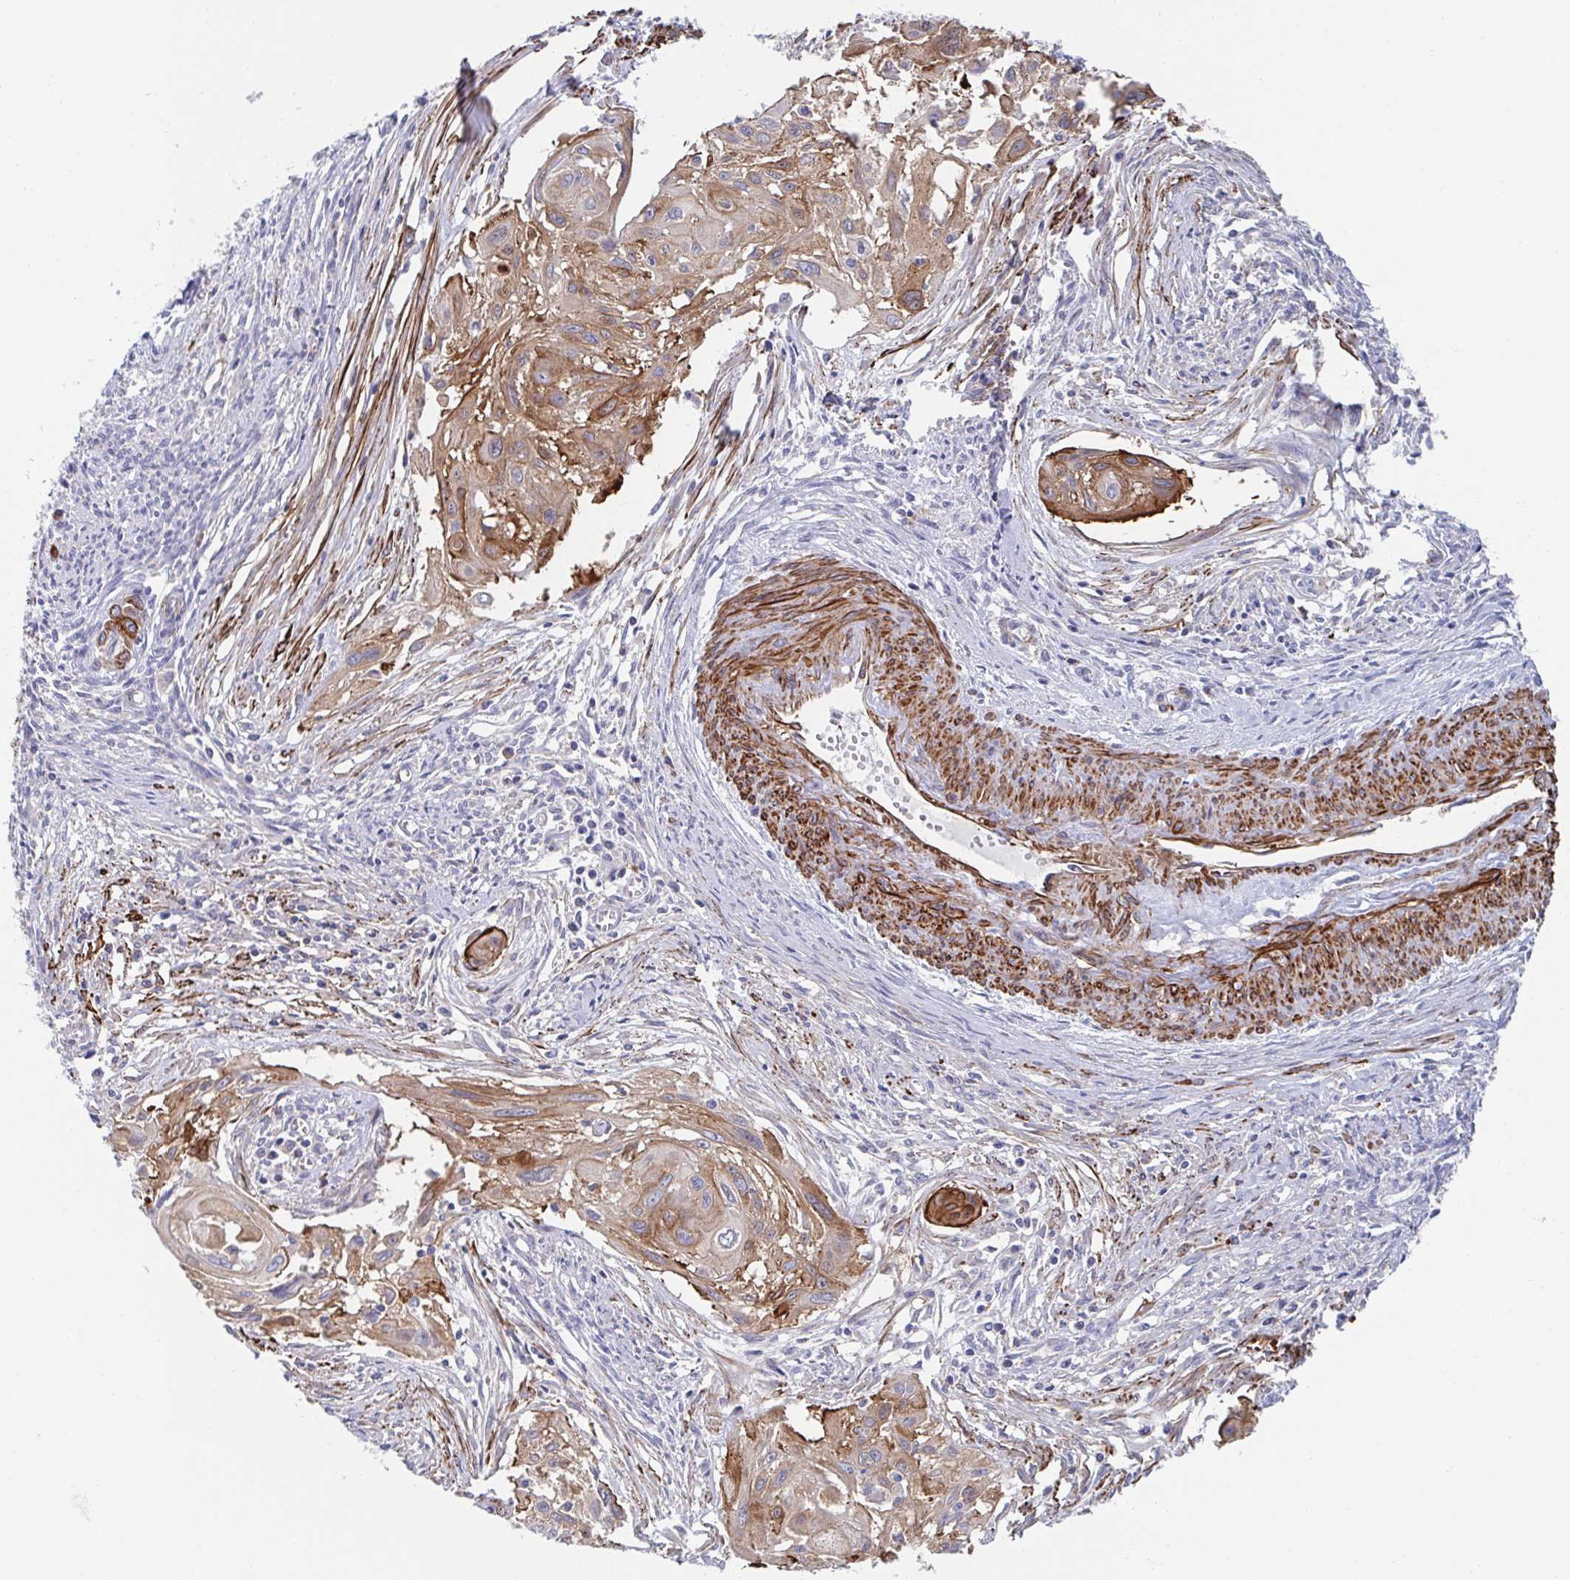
{"staining": {"intensity": "moderate", "quantity": ">75%", "location": "cytoplasmic/membranous"}, "tissue": "cervical cancer", "cell_type": "Tumor cells", "image_type": "cancer", "snomed": [{"axis": "morphology", "description": "Squamous cell carcinoma, NOS"}, {"axis": "topography", "description": "Cervix"}], "caption": "IHC staining of cervical cancer (squamous cell carcinoma), which shows medium levels of moderate cytoplasmic/membranous staining in about >75% of tumor cells indicating moderate cytoplasmic/membranous protein expression. The staining was performed using DAB (brown) for protein detection and nuclei were counterstained in hematoxylin (blue).", "gene": "KLC3", "patient": {"sex": "female", "age": 49}}